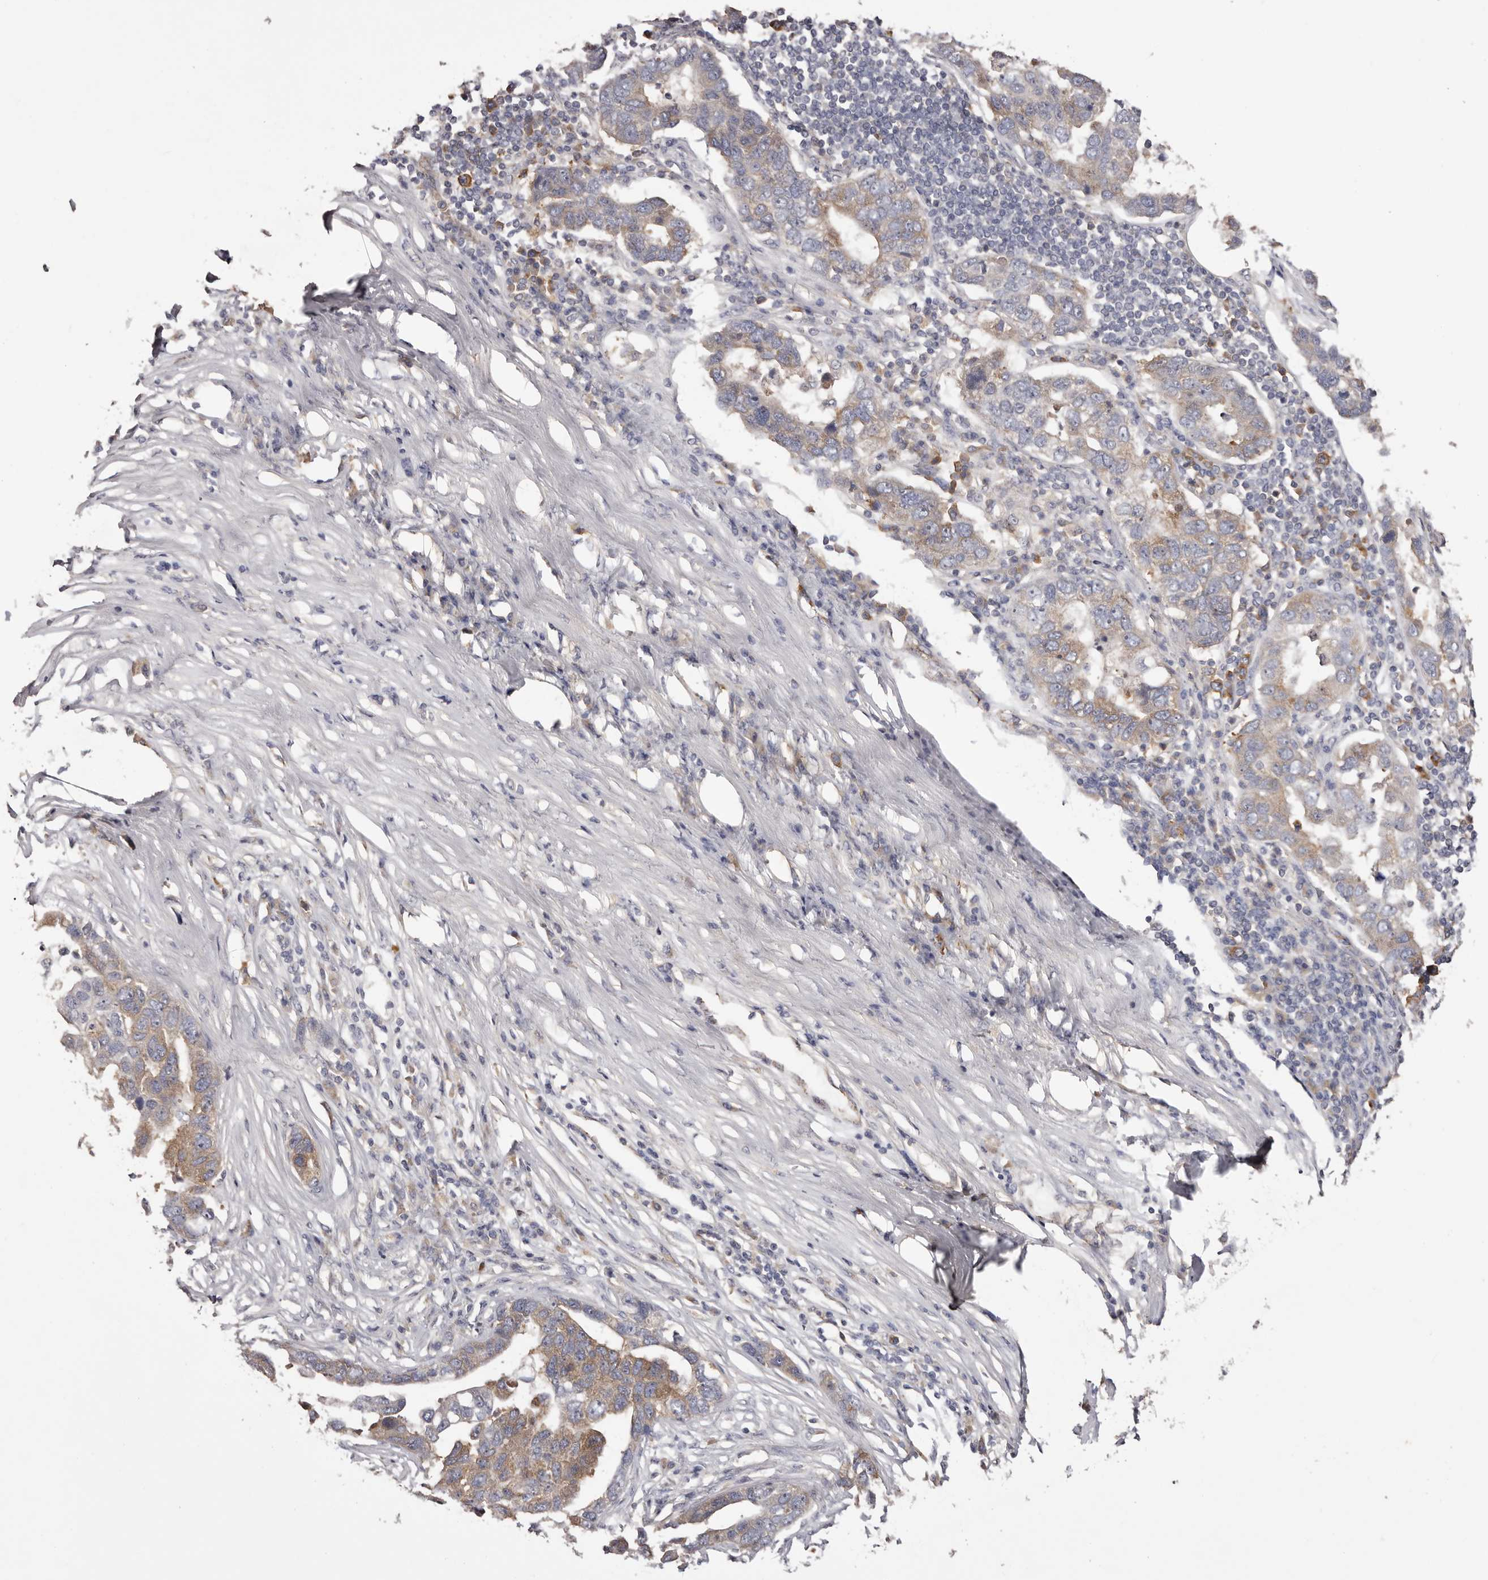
{"staining": {"intensity": "moderate", "quantity": ">75%", "location": "cytoplasmic/membranous"}, "tissue": "pancreatic cancer", "cell_type": "Tumor cells", "image_type": "cancer", "snomed": [{"axis": "morphology", "description": "Adenocarcinoma, NOS"}, {"axis": "topography", "description": "Pancreas"}], "caption": "Moderate cytoplasmic/membranous positivity is appreciated in about >75% of tumor cells in pancreatic adenocarcinoma.", "gene": "LTV1", "patient": {"sex": "female", "age": 61}}